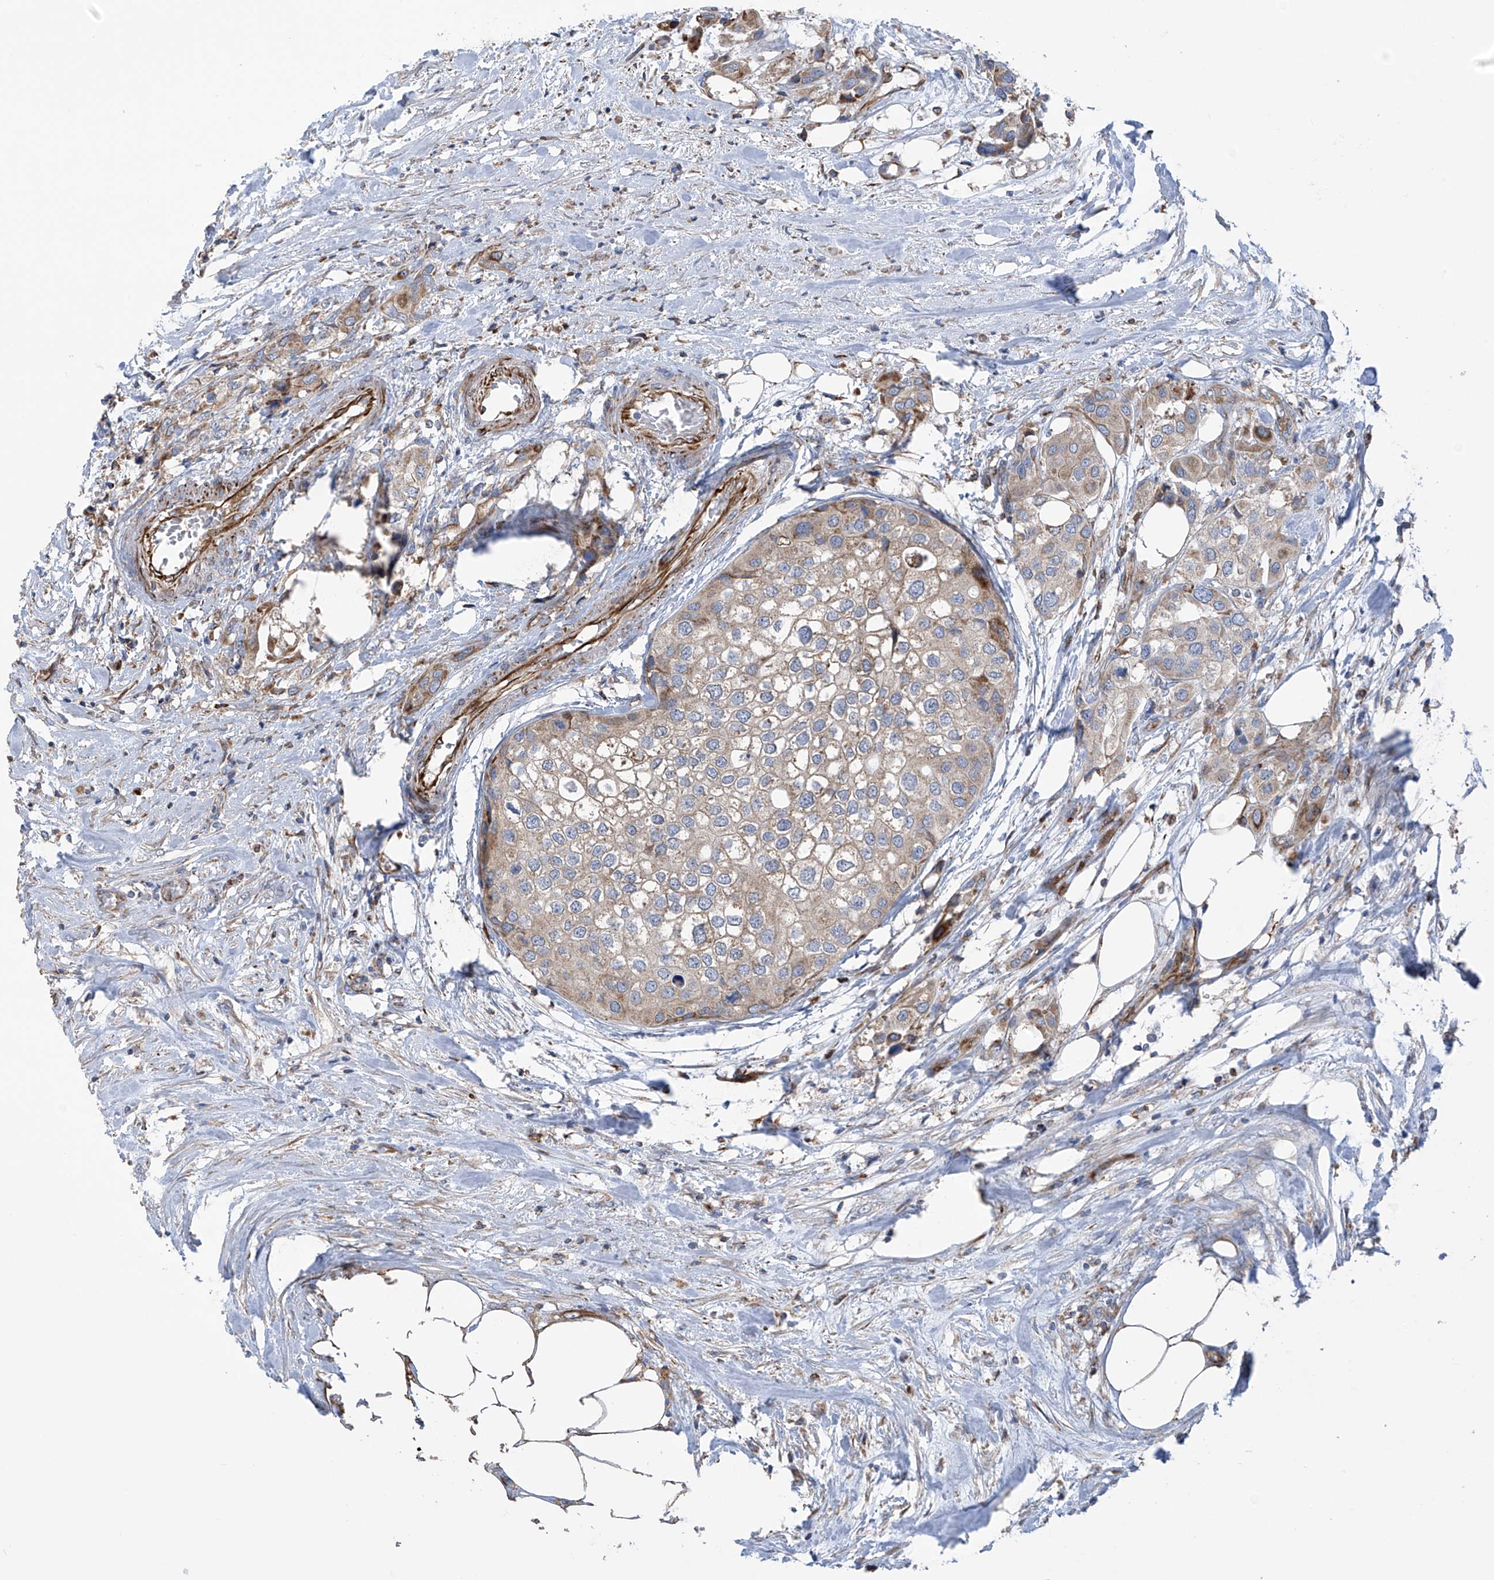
{"staining": {"intensity": "moderate", "quantity": "25%-75%", "location": "cytoplasmic/membranous"}, "tissue": "urothelial cancer", "cell_type": "Tumor cells", "image_type": "cancer", "snomed": [{"axis": "morphology", "description": "Urothelial carcinoma, High grade"}, {"axis": "topography", "description": "Urinary bladder"}], "caption": "Immunohistochemistry (IHC) (DAB (3,3'-diaminobenzidine)) staining of urothelial cancer shows moderate cytoplasmic/membranous protein positivity in about 25%-75% of tumor cells.", "gene": "EIF5B", "patient": {"sex": "male", "age": 64}}